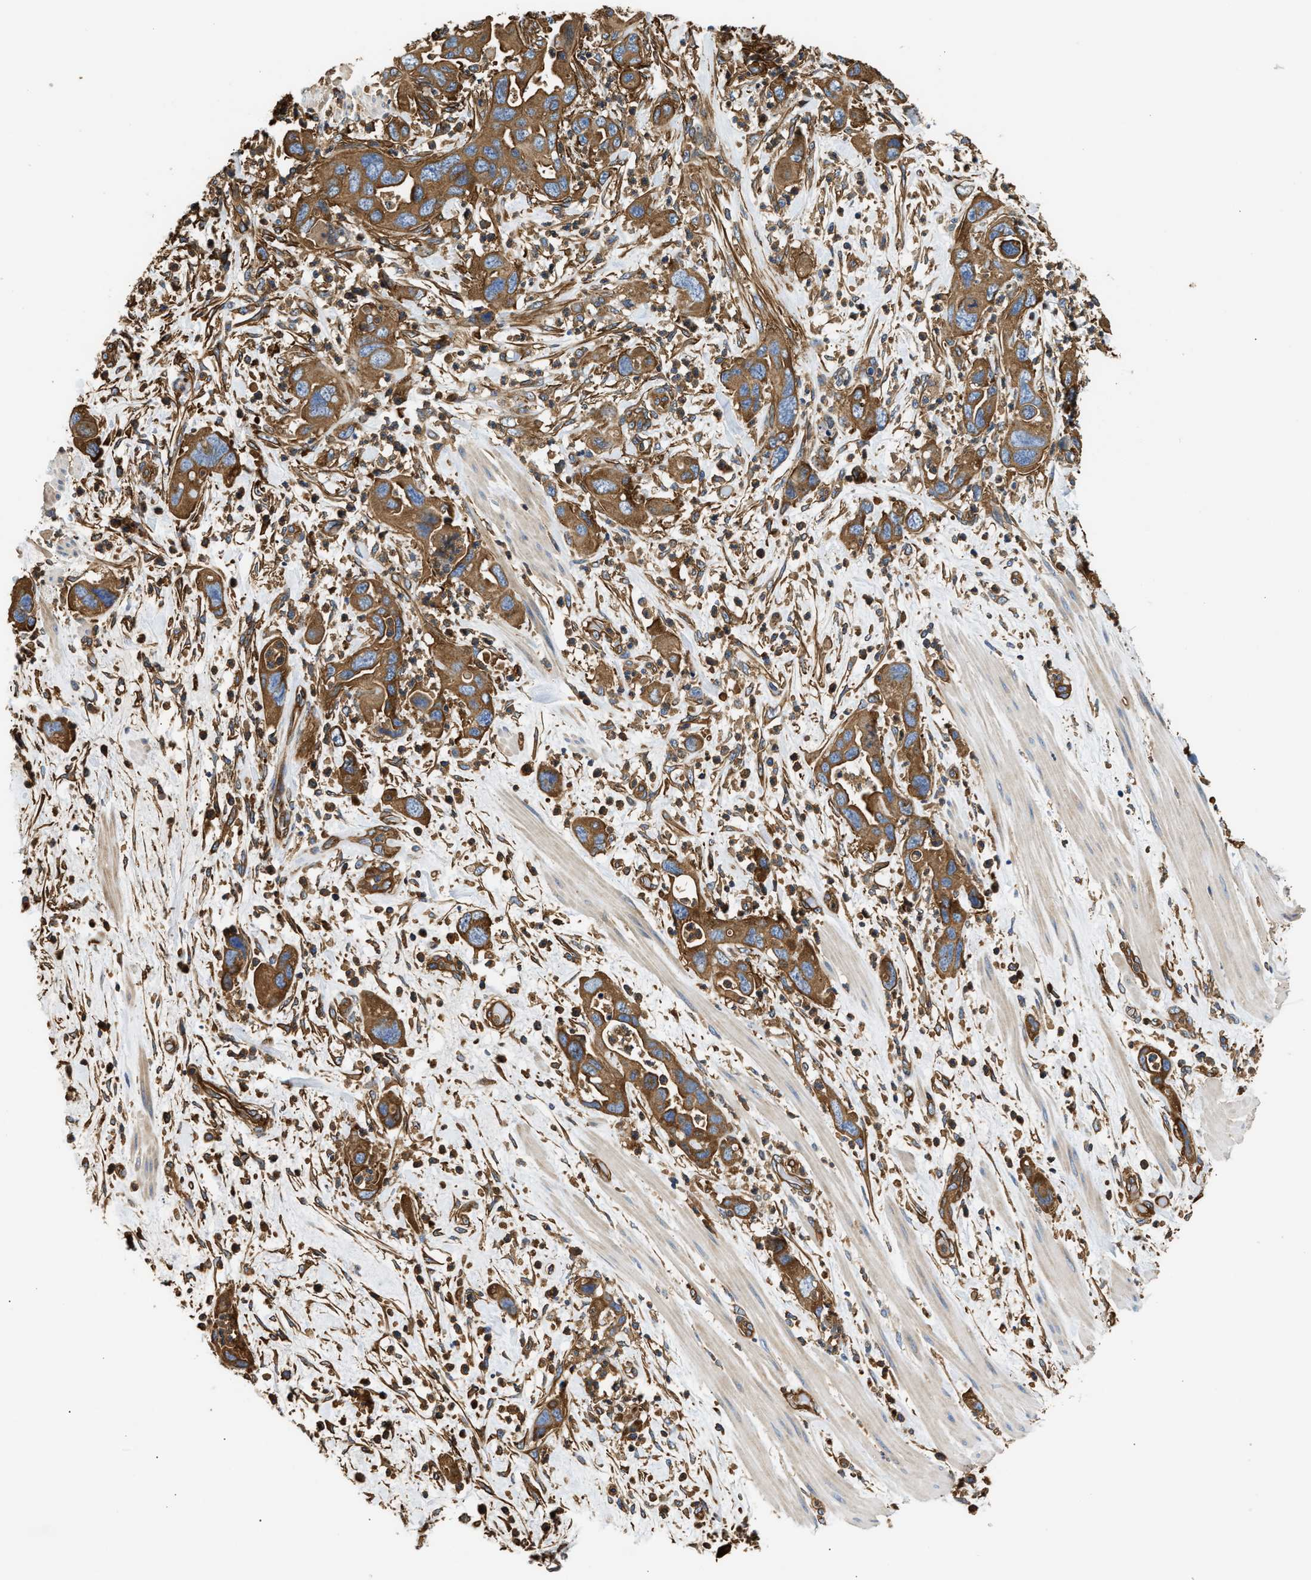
{"staining": {"intensity": "strong", "quantity": ">75%", "location": "cytoplasmic/membranous"}, "tissue": "pancreatic cancer", "cell_type": "Tumor cells", "image_type": "cancer", "snomed": [{"axis": "morphology", "description": "Adenocarcinoma, NOS"}, {"axis": "topography", "description": "Pancreas"}], "caption": "Strong cytoplasmic/membranous positivity for a protein is seen in approximately >75% of tumor cells of adenocarcinoma (pancreatic) using IHC.", "gene": "SAMD9L", "patient": {"sex": "female", "age": 71}}